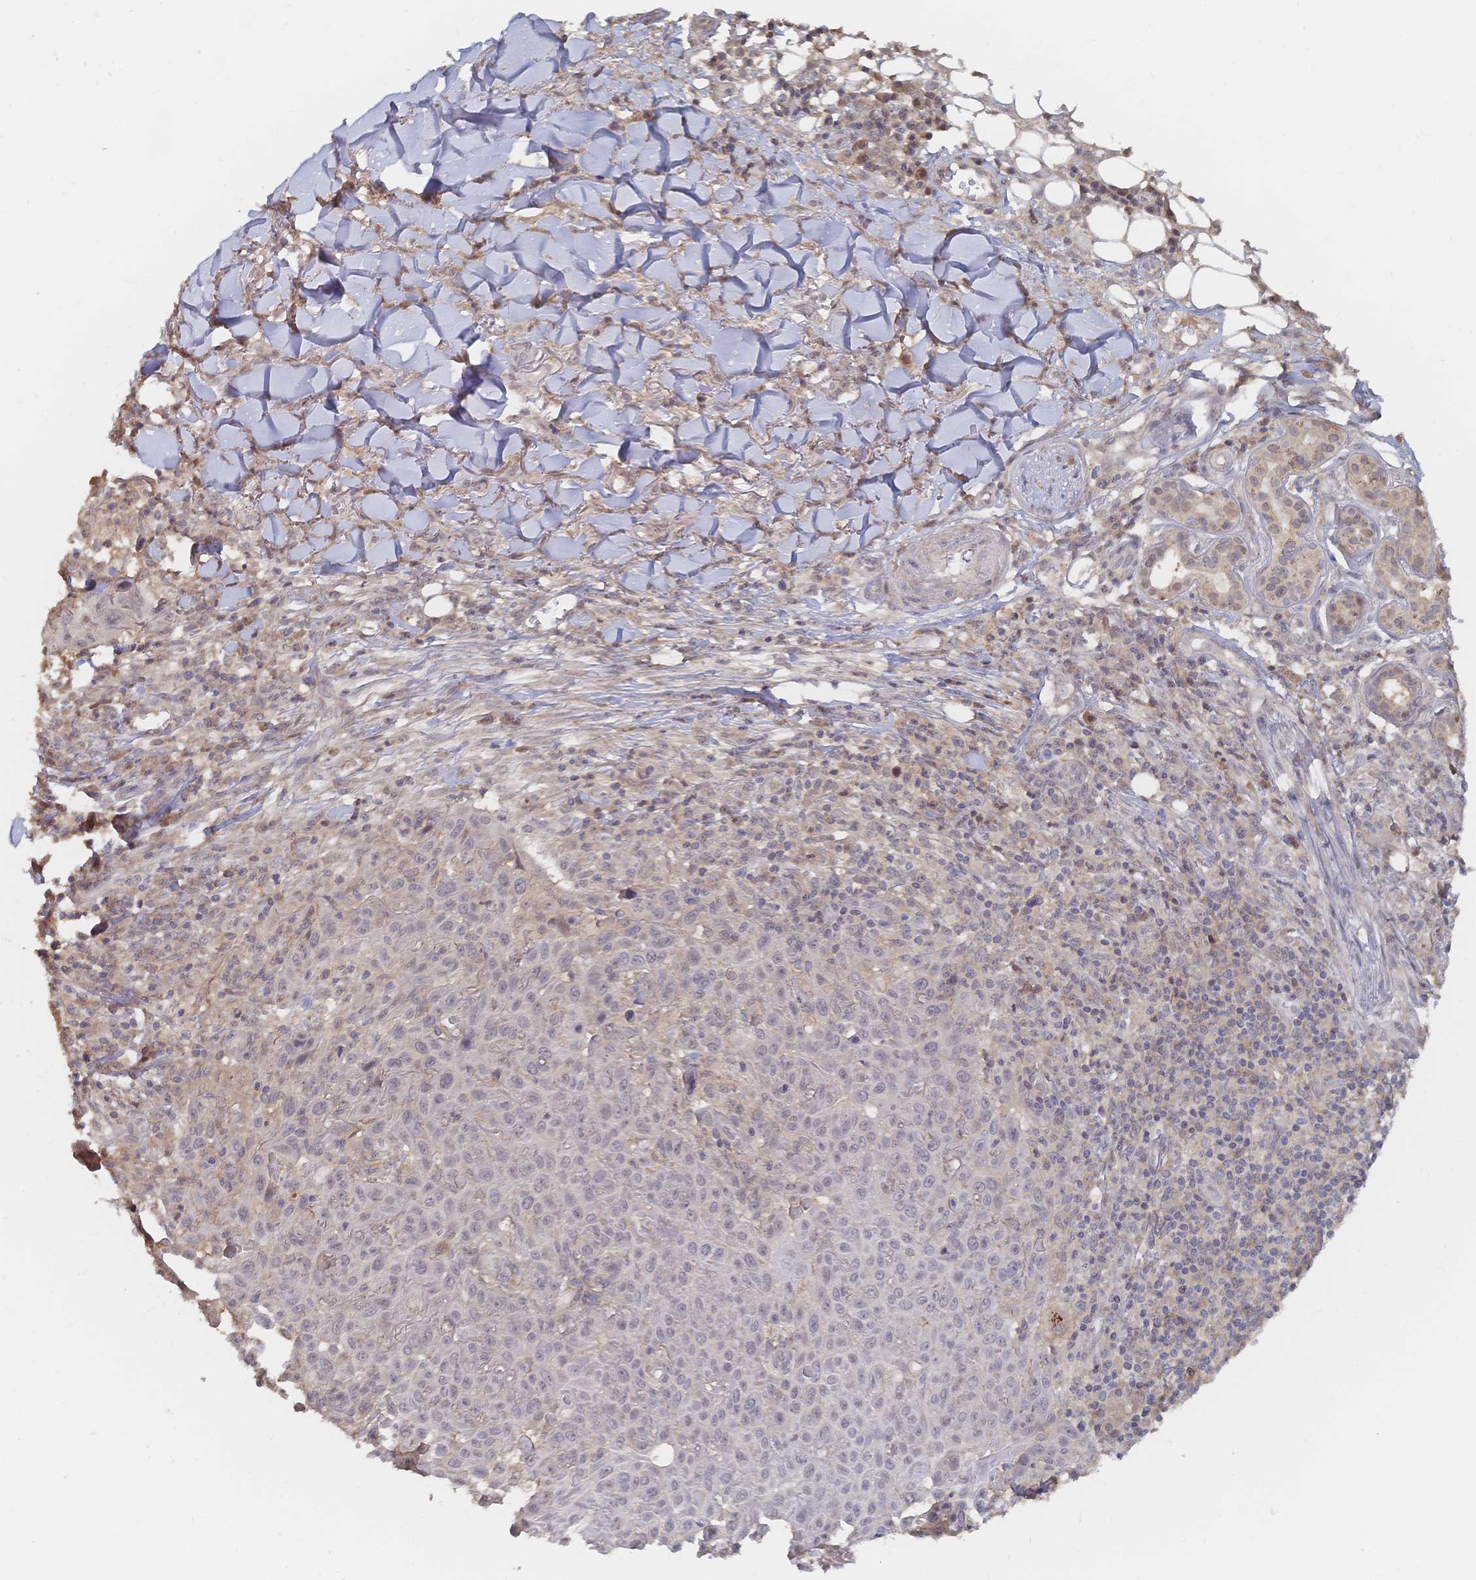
{"staining": {"intensity": "negative", "quantity": "none", "location": "none"}, "tissue": "skin cancer", "cell_type": "Tumor cells", "image_type": "cancer", "snomed": [{"axis": "morphology", "description": "Squamous cell carcinoma, NOS"}, {"axis": "topography", "description": "Skin"}], "caption": "Immunohistochemistry (IHC) micrograph of neoplastic tissue: human squamous cell carcinoma (skin) stained with DAB demonstrates no significant protein staining in tumor cells.", "gene": "LRP5", "patient": {"sex": "male", "age": 75}}